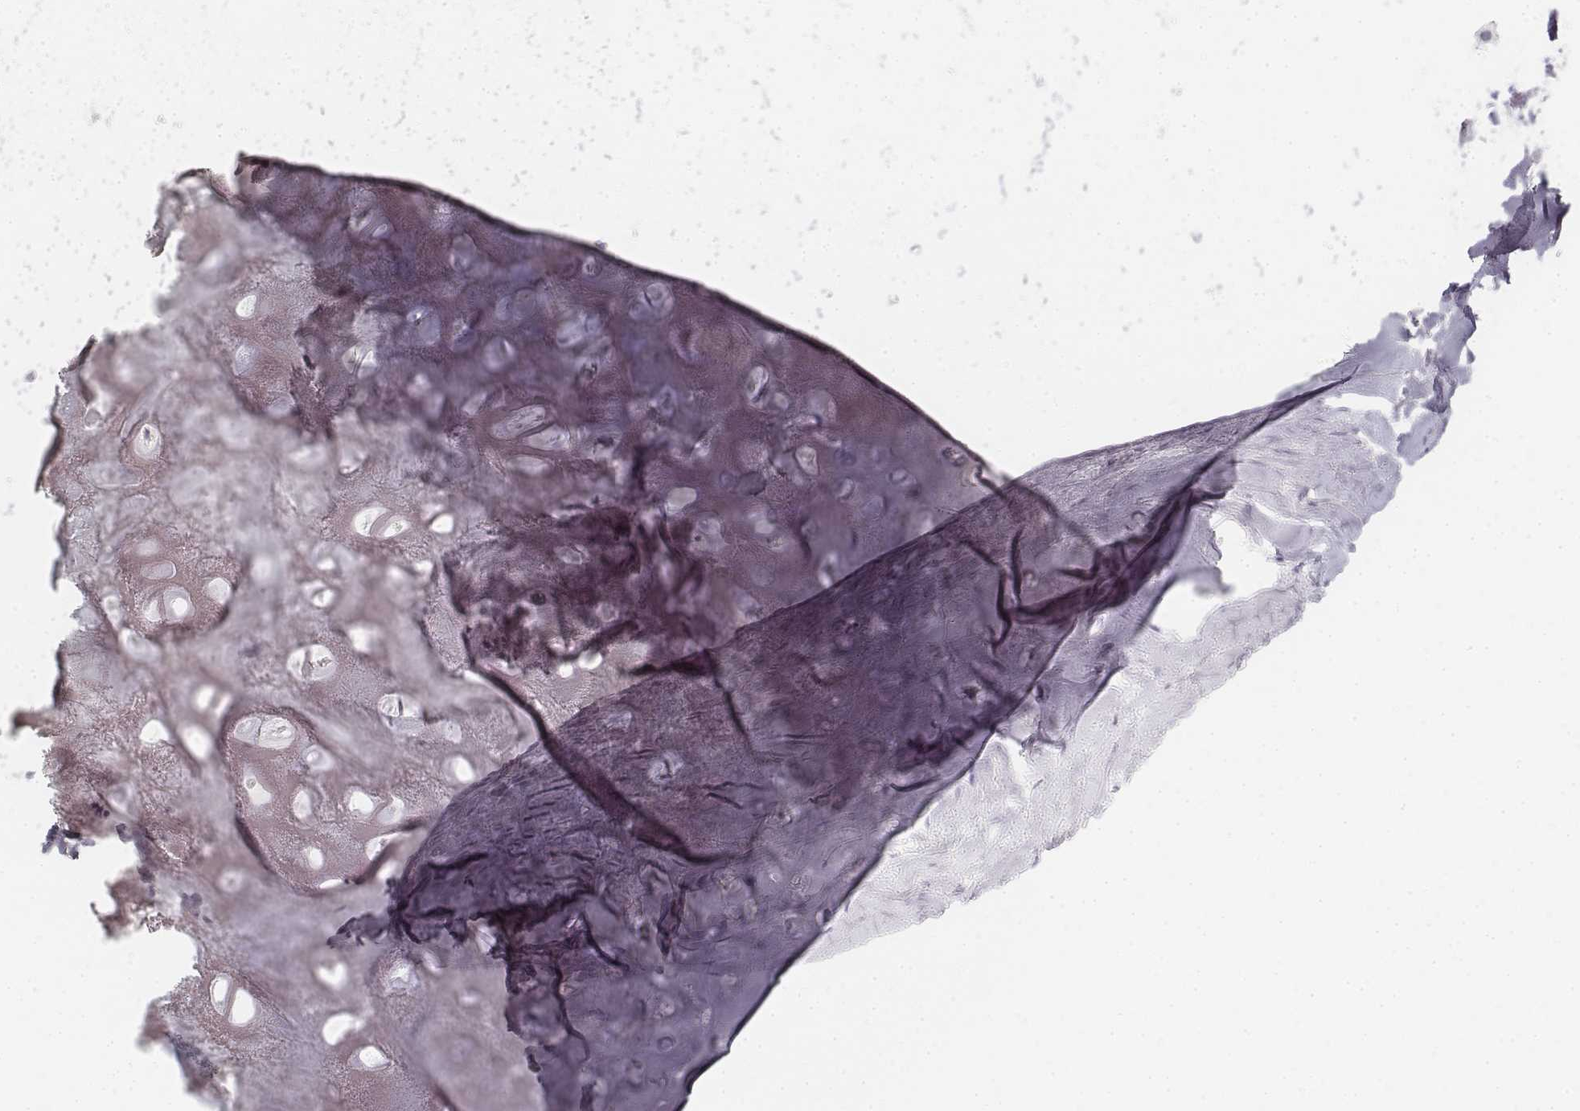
{"staining": {"intensity": "negative", "quantity": "none", "location": "none"}, "tissue": "adipose tissue", "cell_type": "Adipocytes", "image_type": "normal", "snomed": [{"axis": "morphology", "description": "Normal tissue, NOS"}, {"axis": "topography", "description": "Cartilage tissue"}], "caption": "Immunohistochemistry (IHC) of benign human adipose tissue shows no expression in adipocytes.", "gene": "KRT25", "patient": {"sex": "male", "age": 57}}